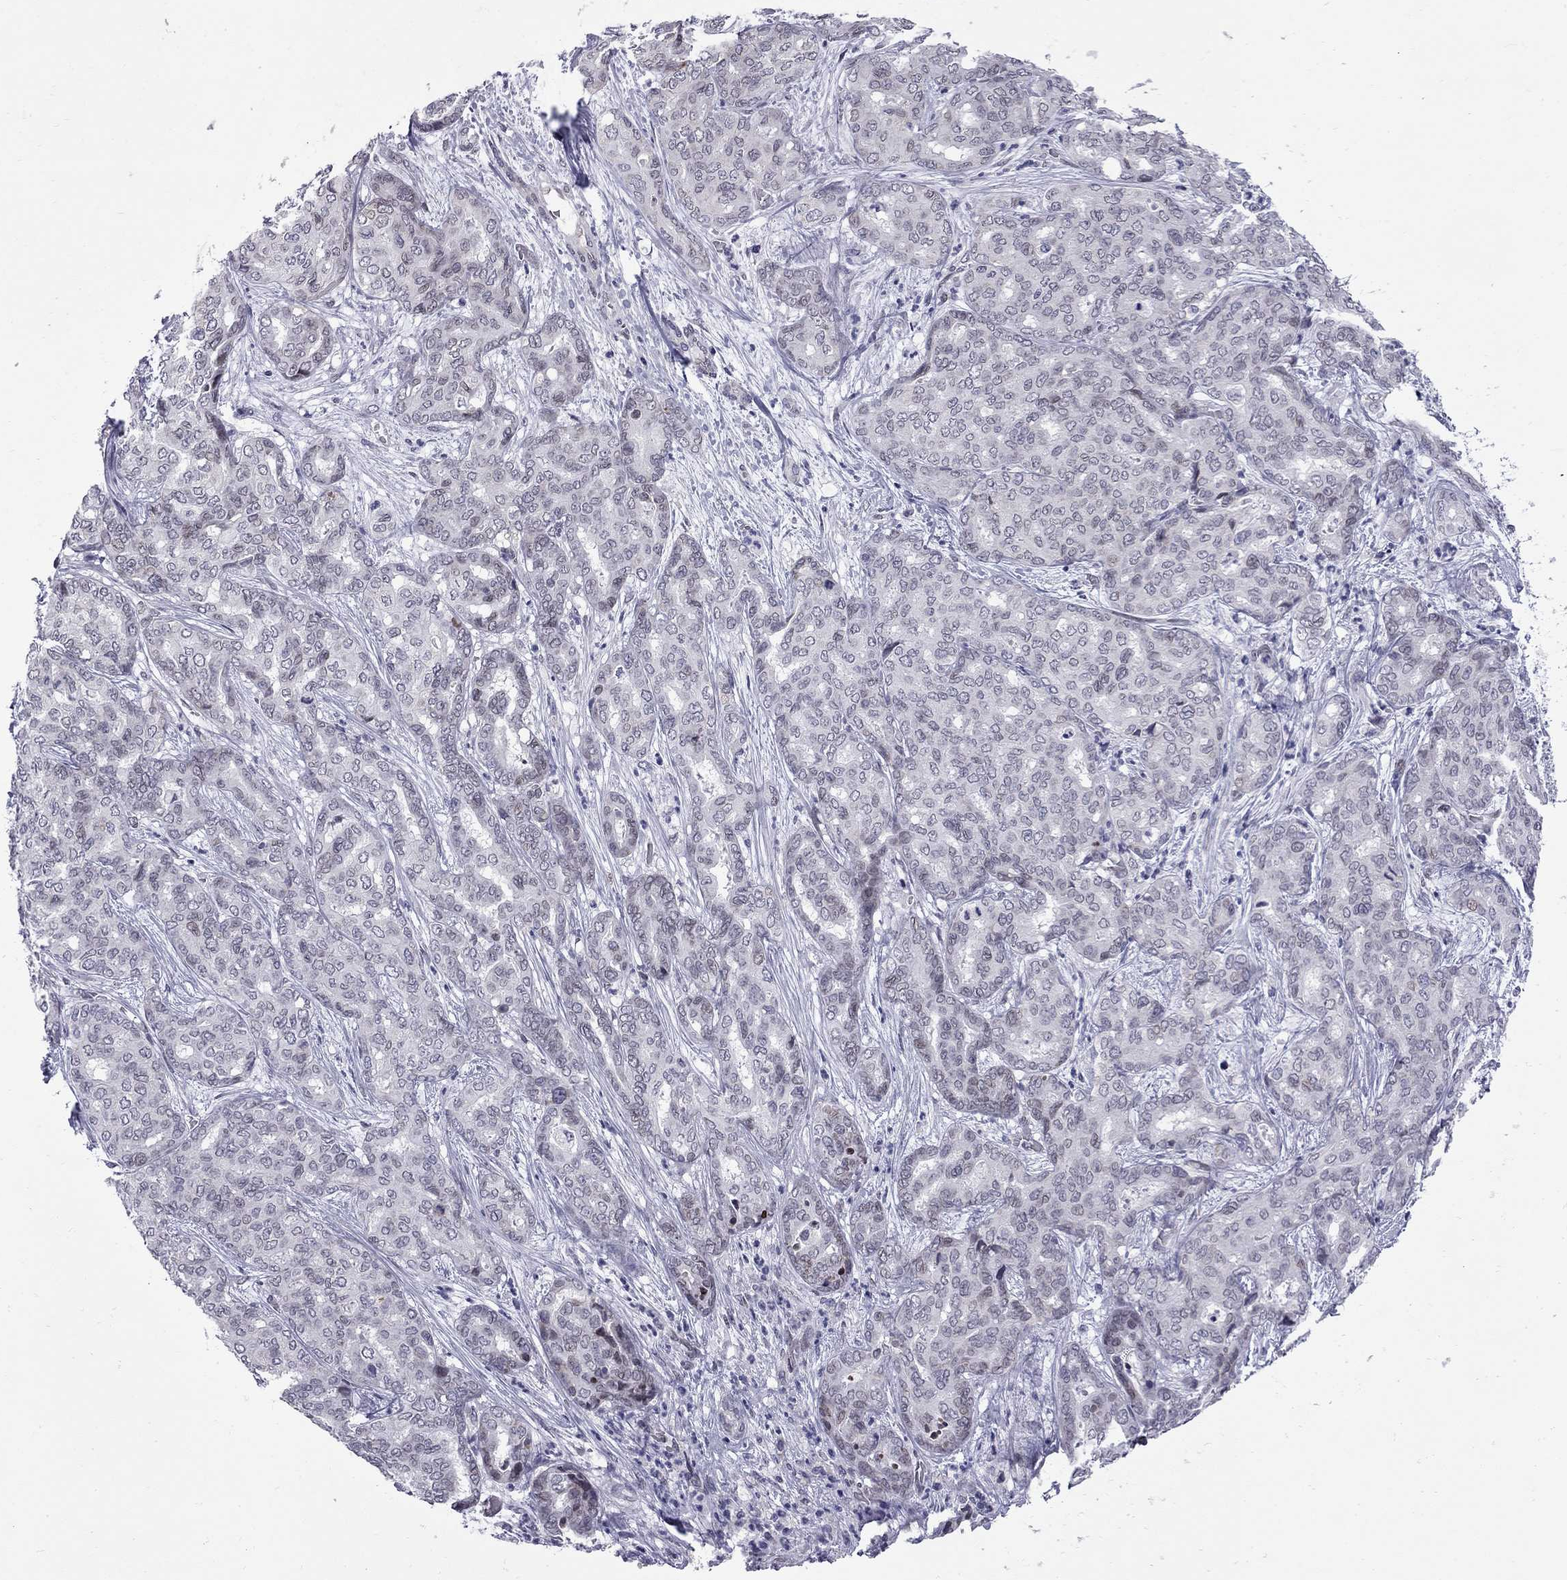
{"staining": {"intensity": "negative", "quantity": "none", "location": "none"}, "tissue": "liver cancer", "cell_type": "Tumor cells", "image_type": "cancer", "snomed": [{"axis": "morphology", "description": "Cholangiocarcinoma"}, {"axis": "topography", "description": "Liver"}], "caption": "Tumor cells are negative for protein expression in human liver cholangiocarcinoma.", "gene": "CLTCL1", "patient": {"sex": "female", "age": 64}}